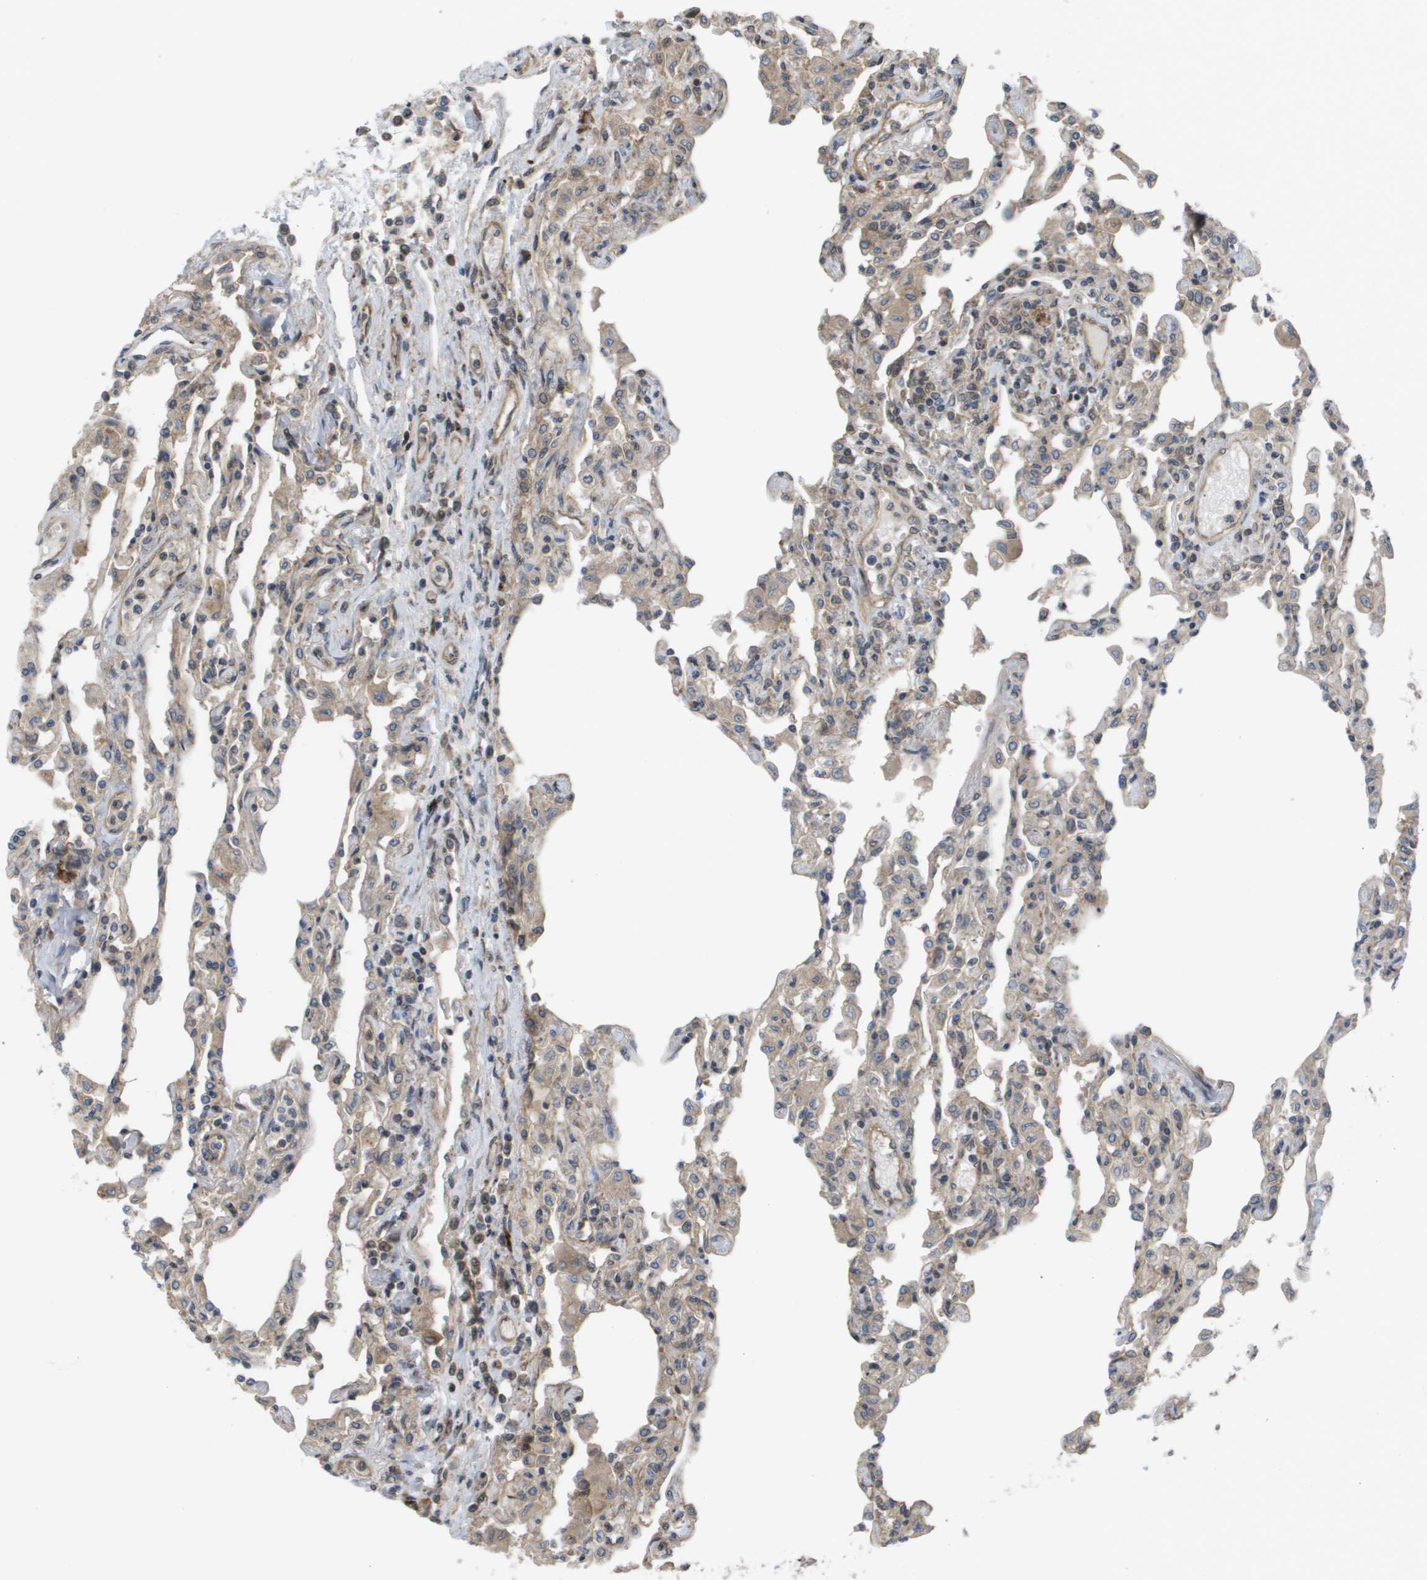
{"staining": {"intensity": "moderate", "quantity": "25%-75%", "location": "cytoplasmic/membranous"}, "tissue": "lung", "cell_type": "Alveolar cells", "image_type": "normal", "snomed": [{"axis": "morphology", "description": "Normal tissue, NOS"}, {"axis": "topography", "description": "Bronchus"}, {"axis": "topography", "description": "Lung"}], "caption": "An IHC histopathology image of benign tissue is shown. Protein staining in brown shows moderate cytoplasmic/membranous positivity in lung within alveolar cells. (DAB IHC with brightfield microscopy, high magnification).", "gene": "CTPS2", "patient": {"sex": "female", "age": 49}}